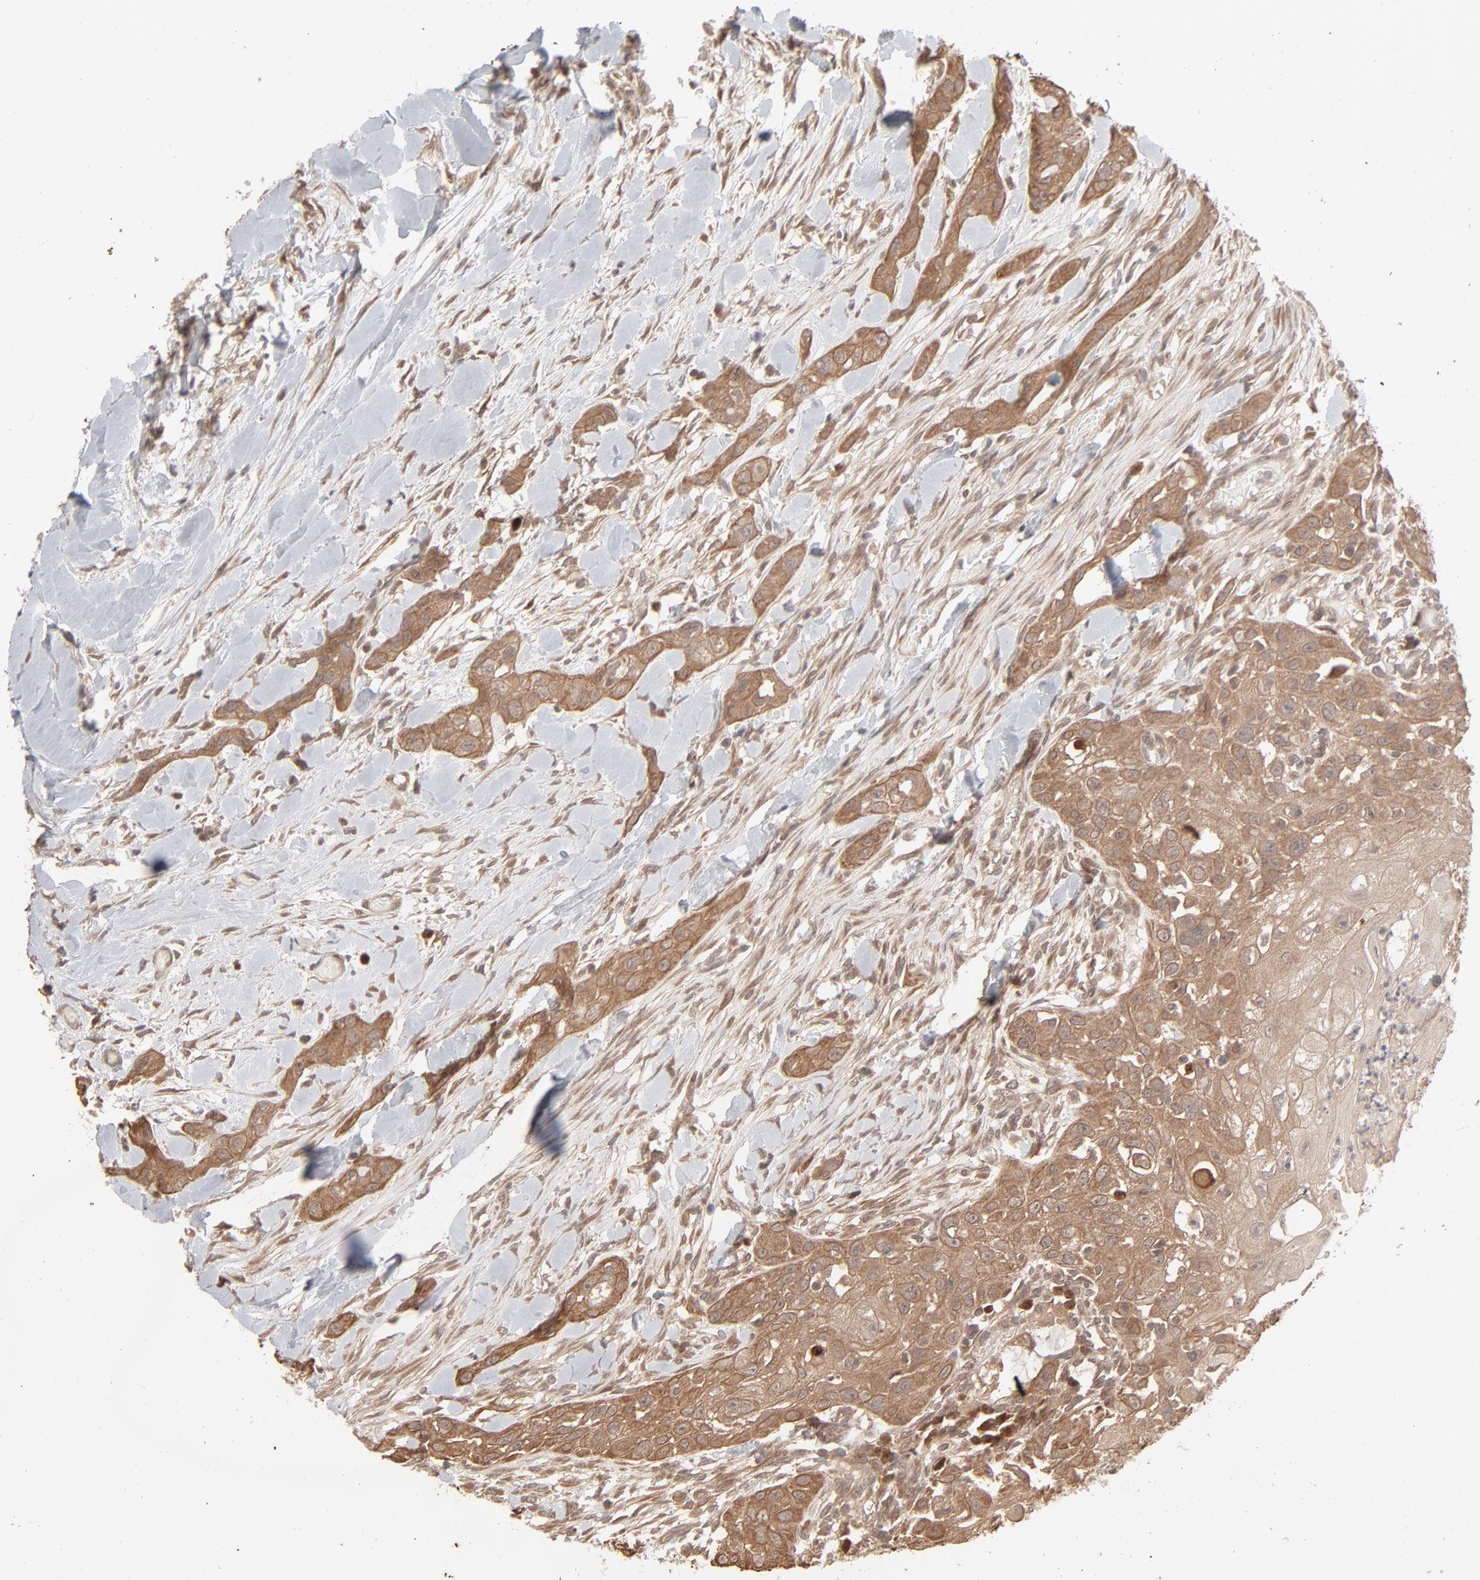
{"staining": {"intensity": "moderate", "quantity": ">75%", "location": "cytoplasmic/membranous"}, "tissue": "head and neck cancer", "cell_type": "Tumor cells", "image_type": "cancer", "snomed": [{"axis": "morphology", "description": "Neoplasm, malignant, NOS"}, {"axis": "topography", "description": "Salivary gland"}, {"axis": "topography", "description": "Head-Neck"}], "caption": "Protein staining of neoplasm (malignant) (head and neck) tissue shows moderate cytoplasmic/membranous expression in about >75% of tumor cells.", "gene": "SCFD1", "patient": {"sex": "male", "age": 43}}